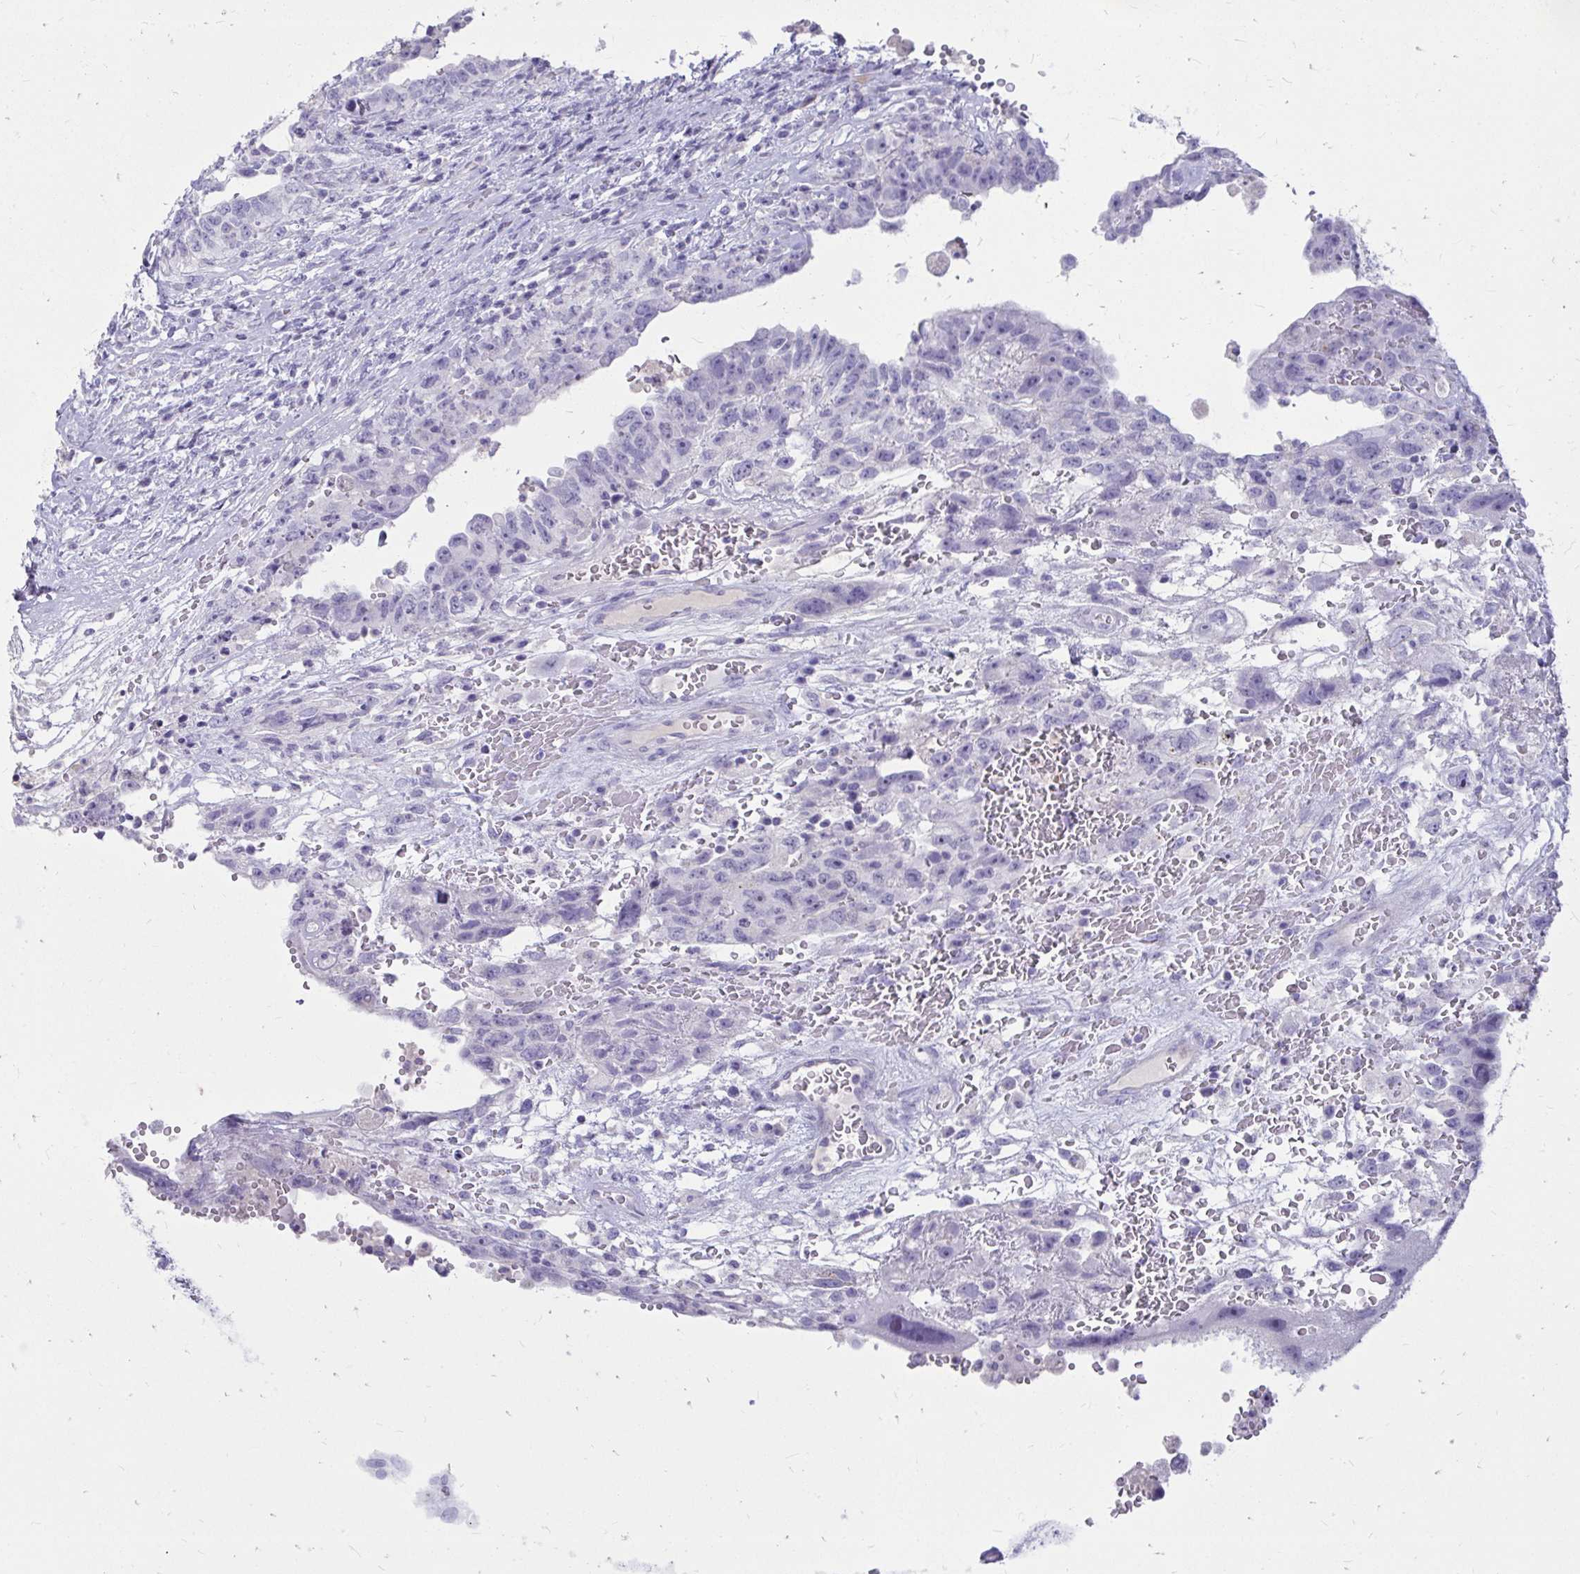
{"staining": {"intensity": "negative", "quantity": "none", "location": "none"}, "tissue": "testis cancer", "cell_type": "Tumor cells", "image_type": "cancer", "snomed": [{"axis": "morphology", "description": "Carcinoma, Embryonal, NOS"}, {"axis": "topography", "description": "Testis"}], "caption": "This photomicrograph is of testis cancer (embryonal carcinoma) stained with immunohistochemistry to label a protein in brown with the nuclei are counter-stained blue. There is no expression in tumor cells. (DAB (3,3'-diaminobenzidine) immunohistochemistry (IHC), high magnification).", "gene": "NANOGNB", "patient": {"sex": "male", "age": 26}}